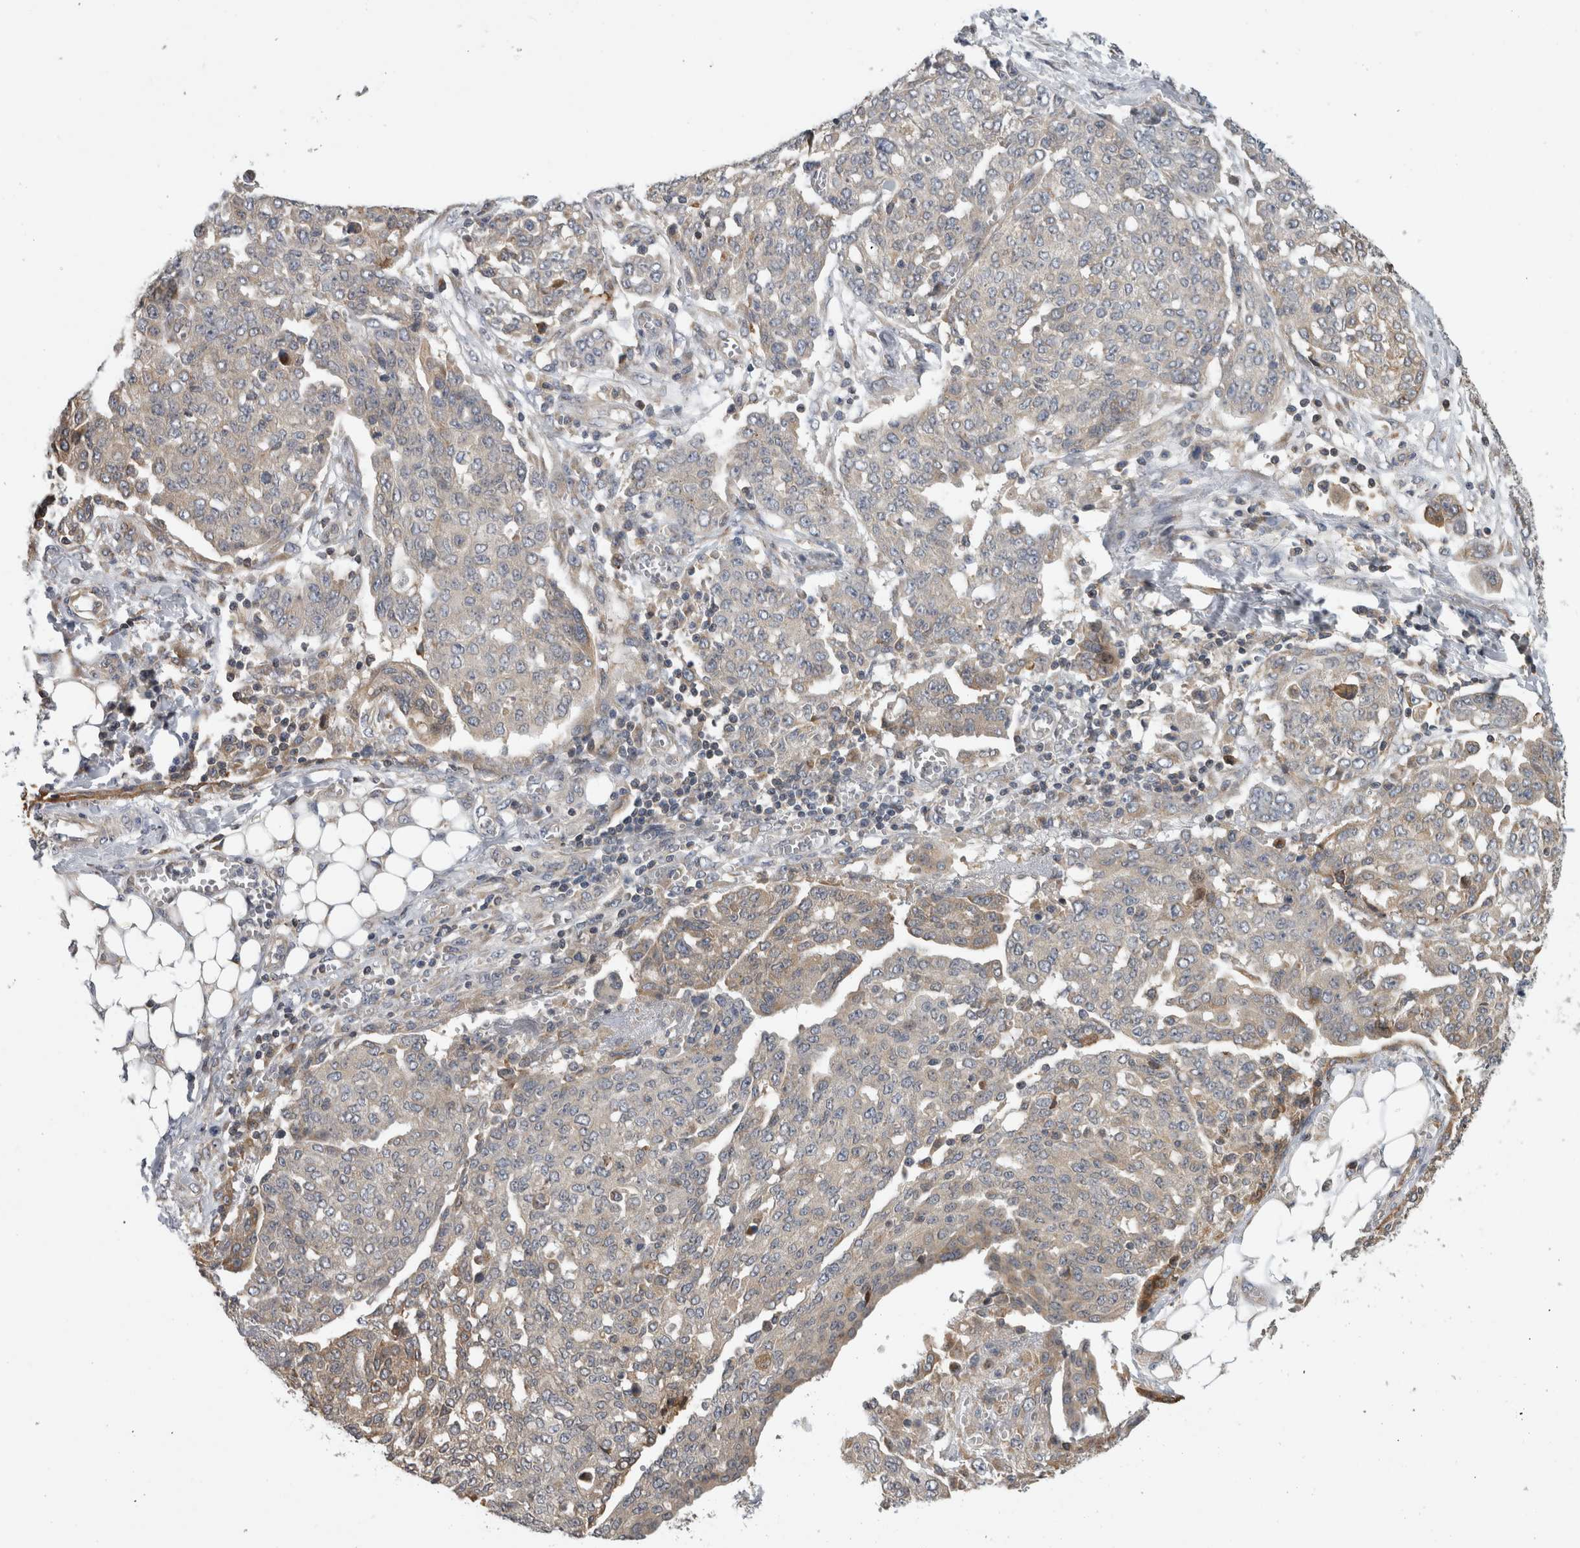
{"staining": {"intensity": "weak", "quantity": "25%-75%", "location": "cytoplasmic/membranous"}, "tissue": "ovarian cancer", "cell_type": "Tumor cells", "image_type": "cancer", "snomed": [{"axis": "morphology", "description": "Cystadenocarcinoma, serous, NOS"}, {"axis": "topography", "description": "Soft tissue"}, {"axis": "topography", "description": "Ovary"}], "caption": "Human ovarian serous cystadenocarcinoma stained with a protein marker displays weak staining in tumor cells.", "gene": "PARP6", "patient": {"sex": "female", "age": 57}}